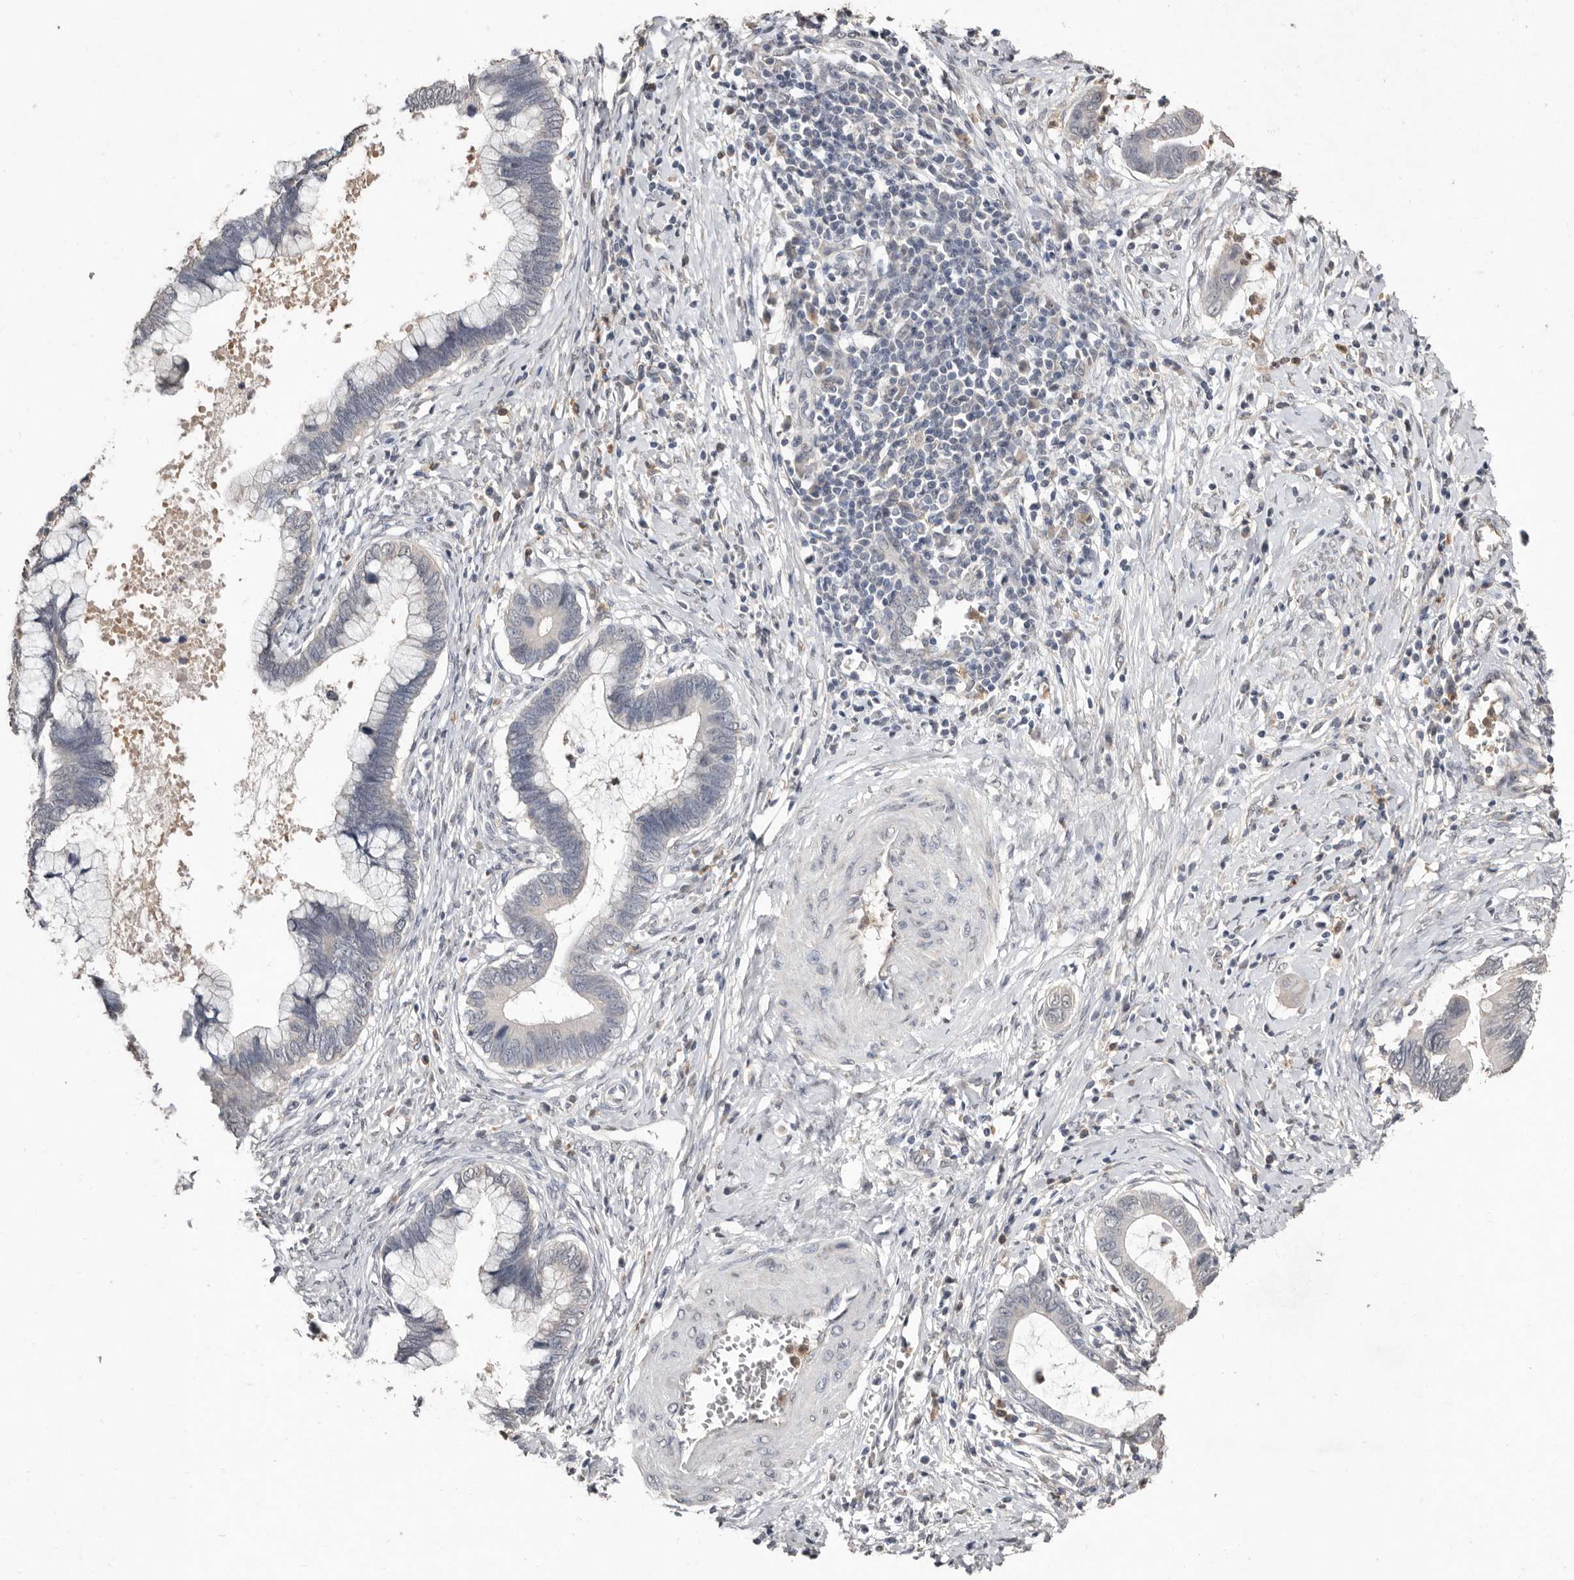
{"staining": {"intensity": "negative", "quantity": "none", "location": "none"}, "tissue": "cervical cancer", "cell_type": "Tumor cells", "image_type": "cancer", "snomed": [{"axis": "morphology", "description": "Adenocarcinoma, NOS"}, {"axis": "topography", "description": "Cervix"}], "caption": "Tumor cells are negative for brown protein staining in adenocarcinoma (cervical). (Brightfield microscopy of DAB (3,3'-diaminobenzidine) immunohistochemistry at high magnification).", "gene": "SULT1E1", "patient": {"sex": "female", "age": 44}}